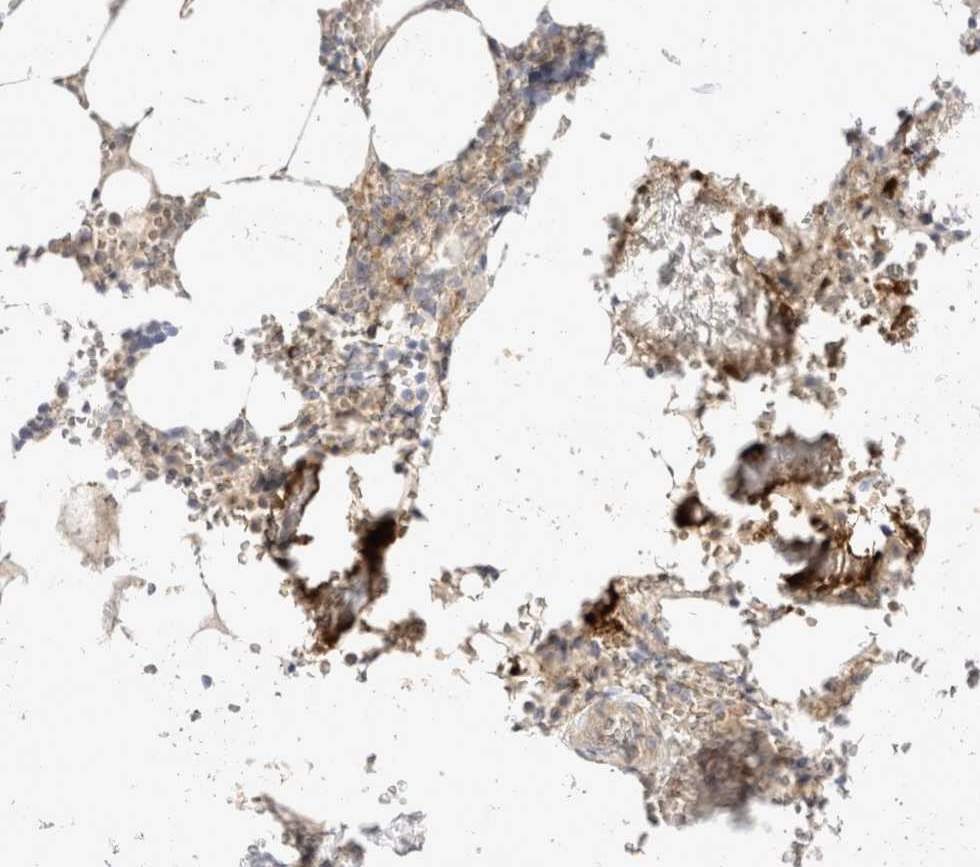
{"staining": {"intensity": "weak", "quantity": "25%-75%", "location": "cytoplasmic/membranous"}, "tissue": "bone marrow", "cell_type": "Hematopoietic cells", "image_type": "normal", "snomed": [{"axis": "morphology", "description": "Normal tissue, NOS"}, {"axis": "topography", "description": "Bone marrow"}], "caption": "The histopathology image reveals staining of benign bone marrow, revealing weak cytoplasmic/membranous protein staining (brown color) within hematopoietic cells. The protein of interest is shown in brown color, while the nuclei are stained blue.", "gene": "EIF4G3", "patient": {"sex": "male", "age": 70}}